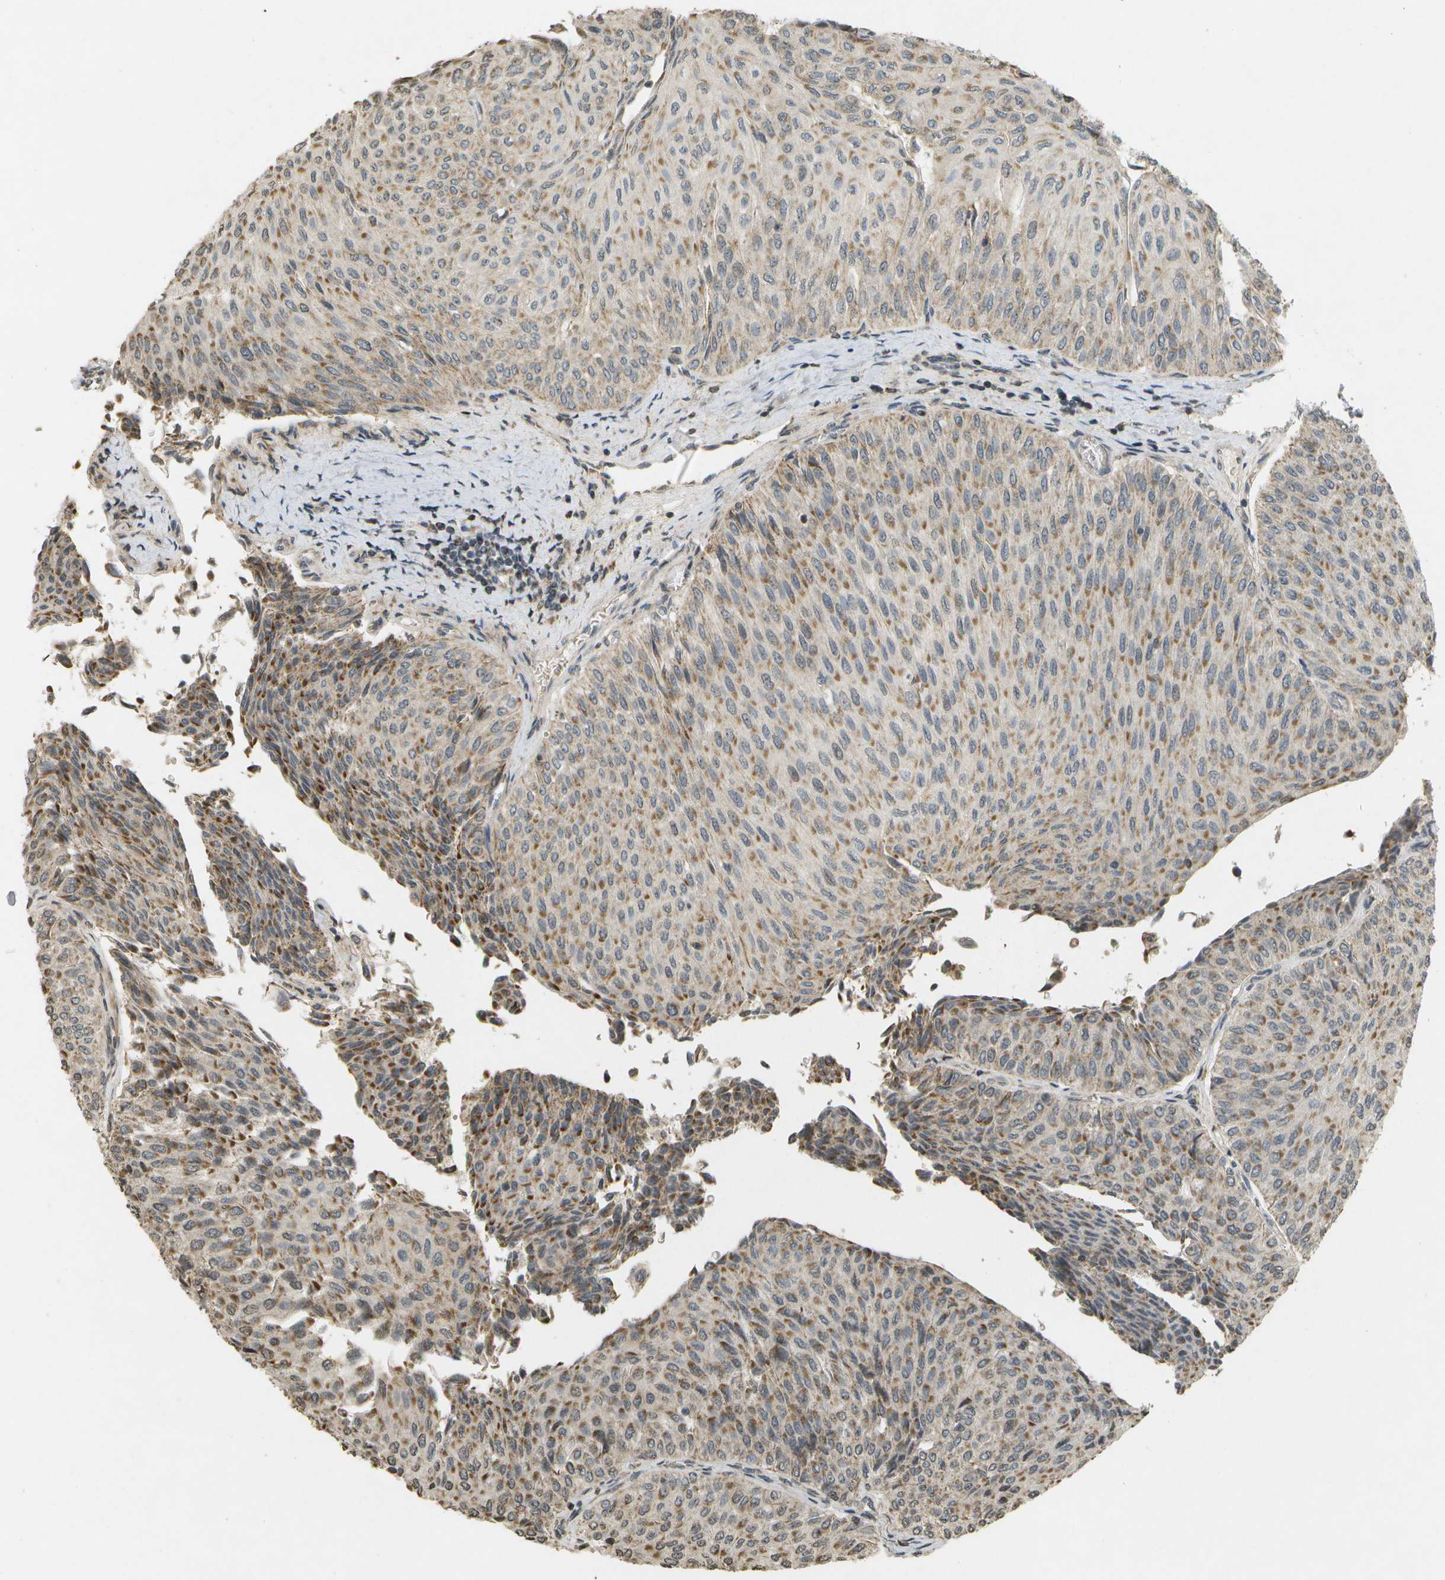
{"staining": {"intensity": "moderate", "quantity": ">75%", "location": "cytoplasmic/membranous"}, "tissue": "urothelial cancer", "cell_type": "Tumor cells", "image_type": "cancer", "snomed": [{"axis": "morphology", "description": "Urothelial carcinoma, Low grade"}, {"axis": "topography", "description": "Urinary bladder"}], "caption": "Urothelial cancer stained with immunohistochemistry (IHC) reveals moderate cytoplasmic/membranous expression in approximately >75% of tumor cells.", "gene": "RAB21", "patient": {"sex": "male", "age": 78}}